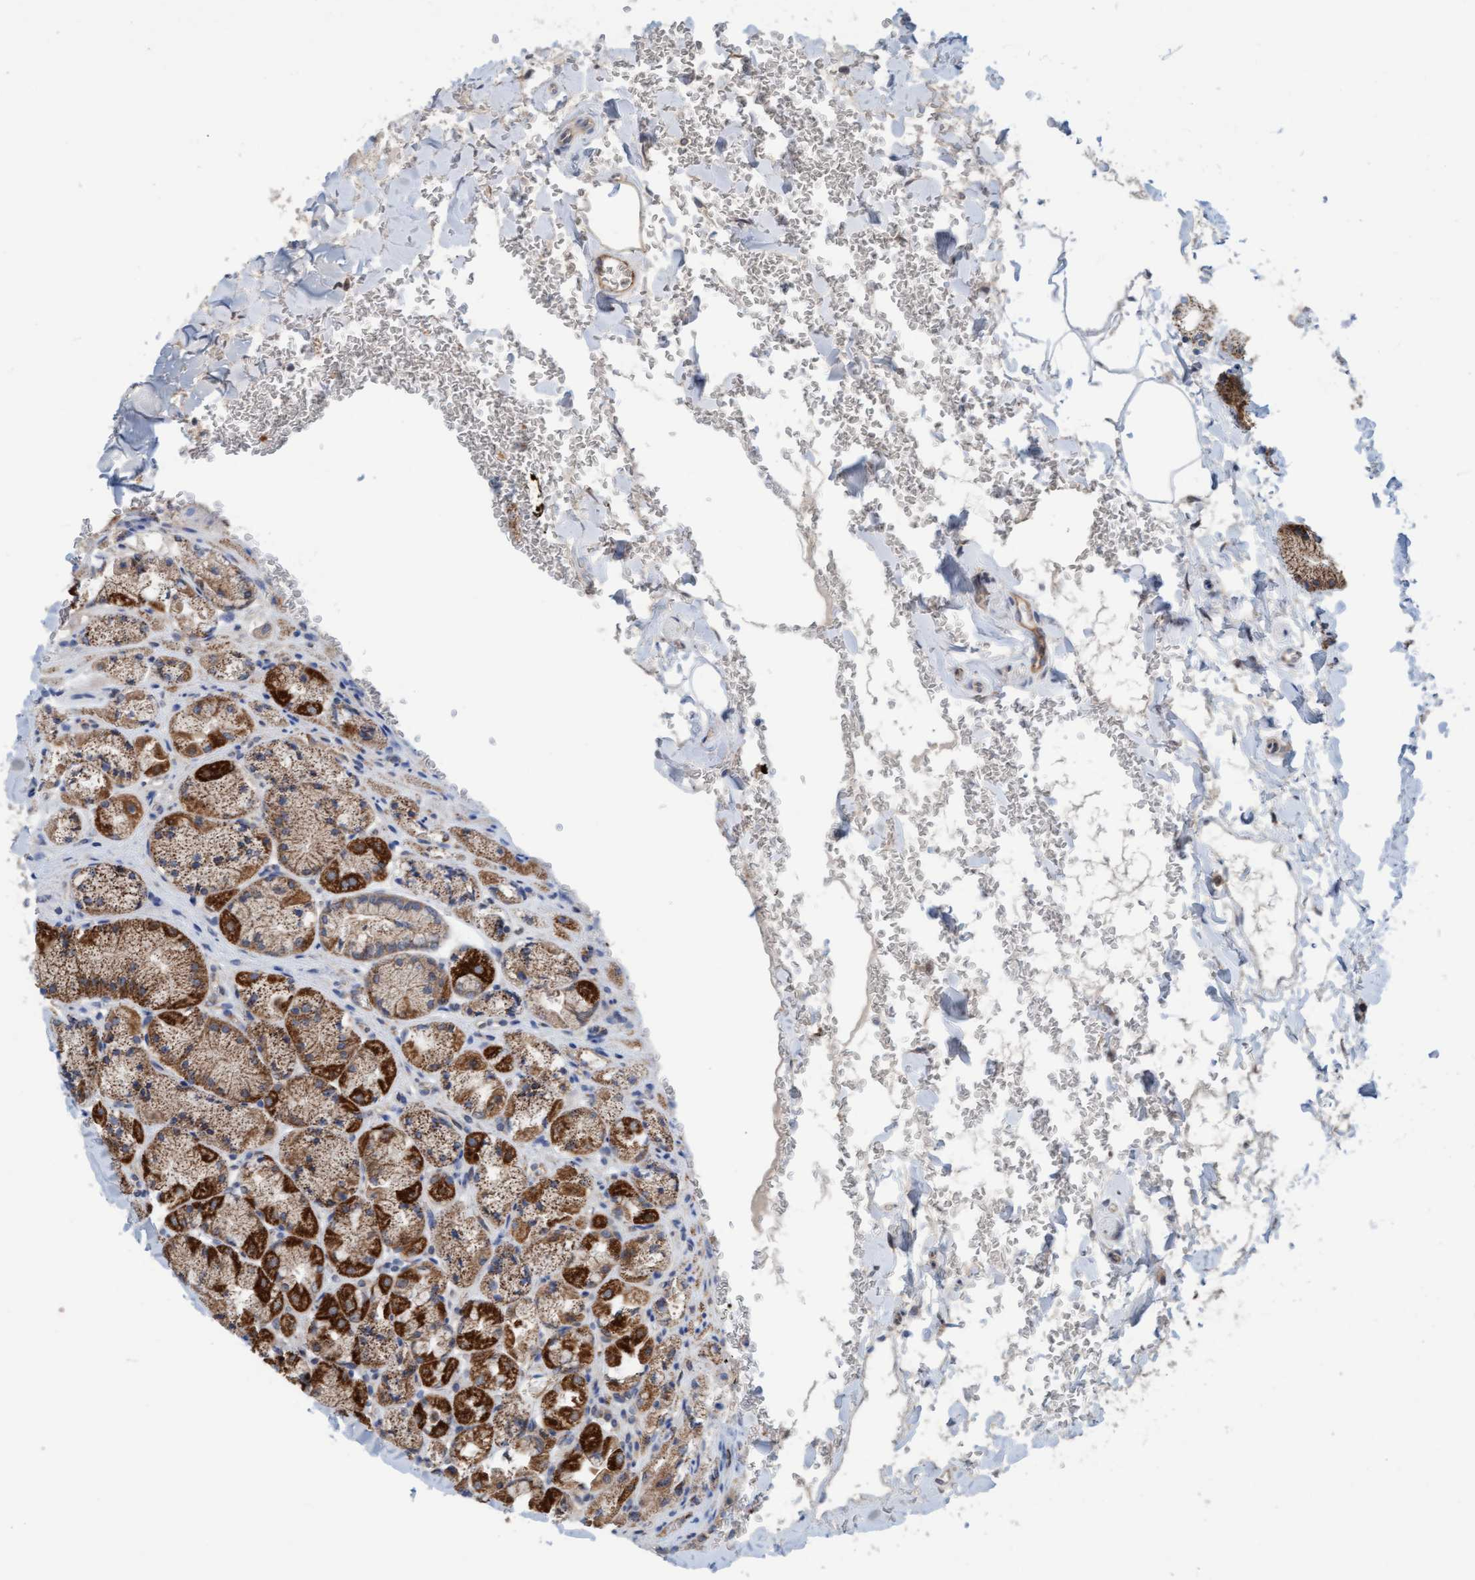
{"staining": {"intensity": "strong", "quantity": ">75%", "location": "cytoplasmic/membranous"}, "tissue": "stomach", "cell_type": "Glandular cells", "image_type": "normal", "snomed": [{"axis": "morphology", "description": "Normal tissue, NOS"}, {"axis": "topography", "description": "Stomach"}], "caption": "Glandular cells reveal high levels of strong cytoplasmic/membranous expression in about >75% of cells in benign stomach. Nuclei are stained in blue.", "gene": "ZNF566", "patient": {"sex": "male", "age": 42}}